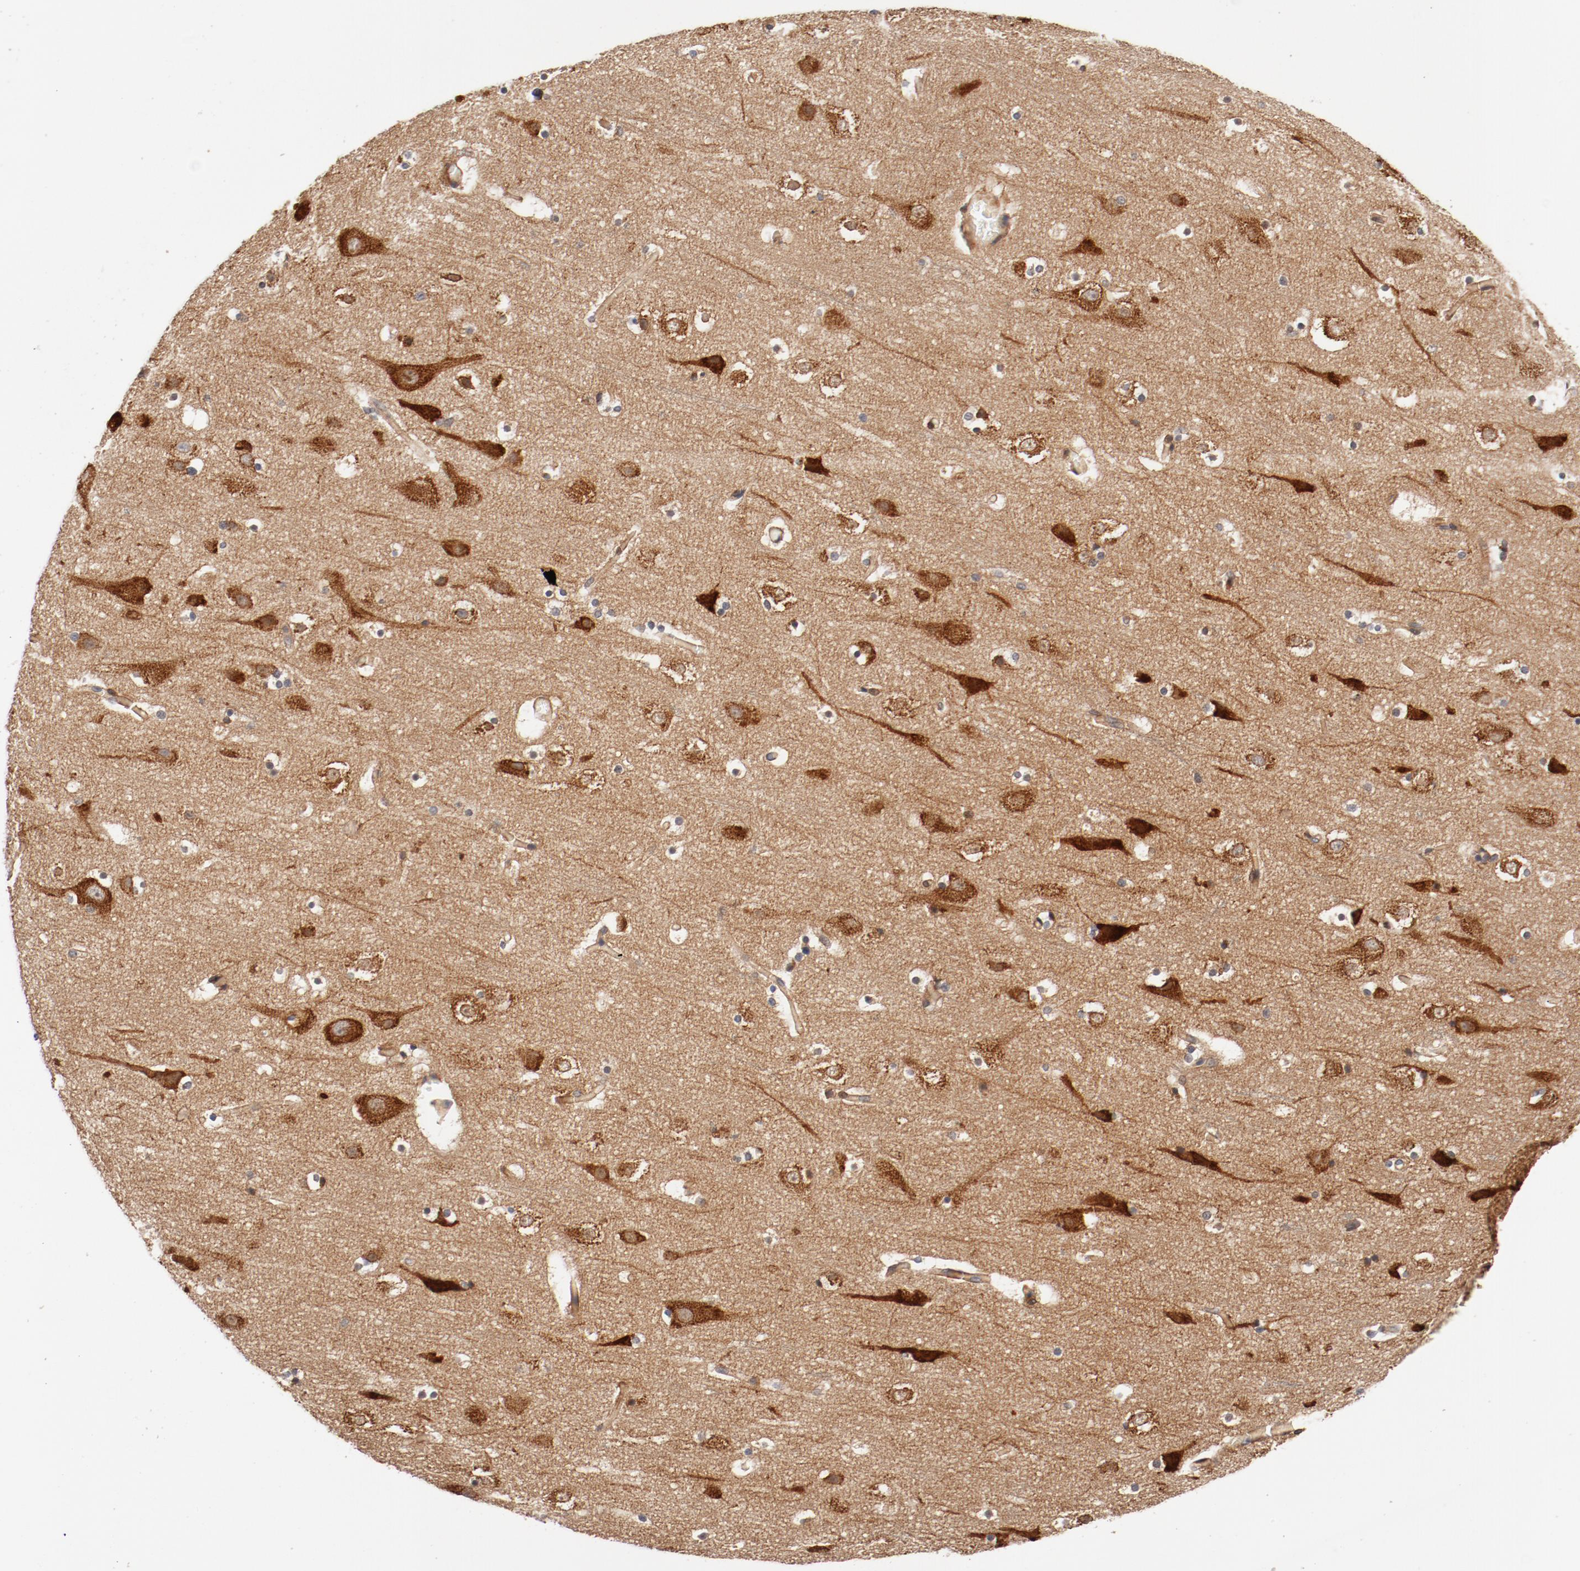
{"staining": {"intensity": "moderate", "quantity": ">75%", "location": "cytoplasmic/membranous"}, "tissue": "cerebral cortex", "cell_type": "Endothelial cells", "image_type": "normal", "snomed": [{"axis": "morphology", "description": "Normal tissue, NOS"}, {"axis": "topography", "description": "Cerebral cortex"}], "caption": "Immunohistochemical staining of normal human cerebral cortex exhibits >75% levels of moderate cytoplasmic/membranous protein positivity in about >75% of endothelial cells.", "gene": "PITPNM2", "patient": {"sex": "male", "age": 45}}